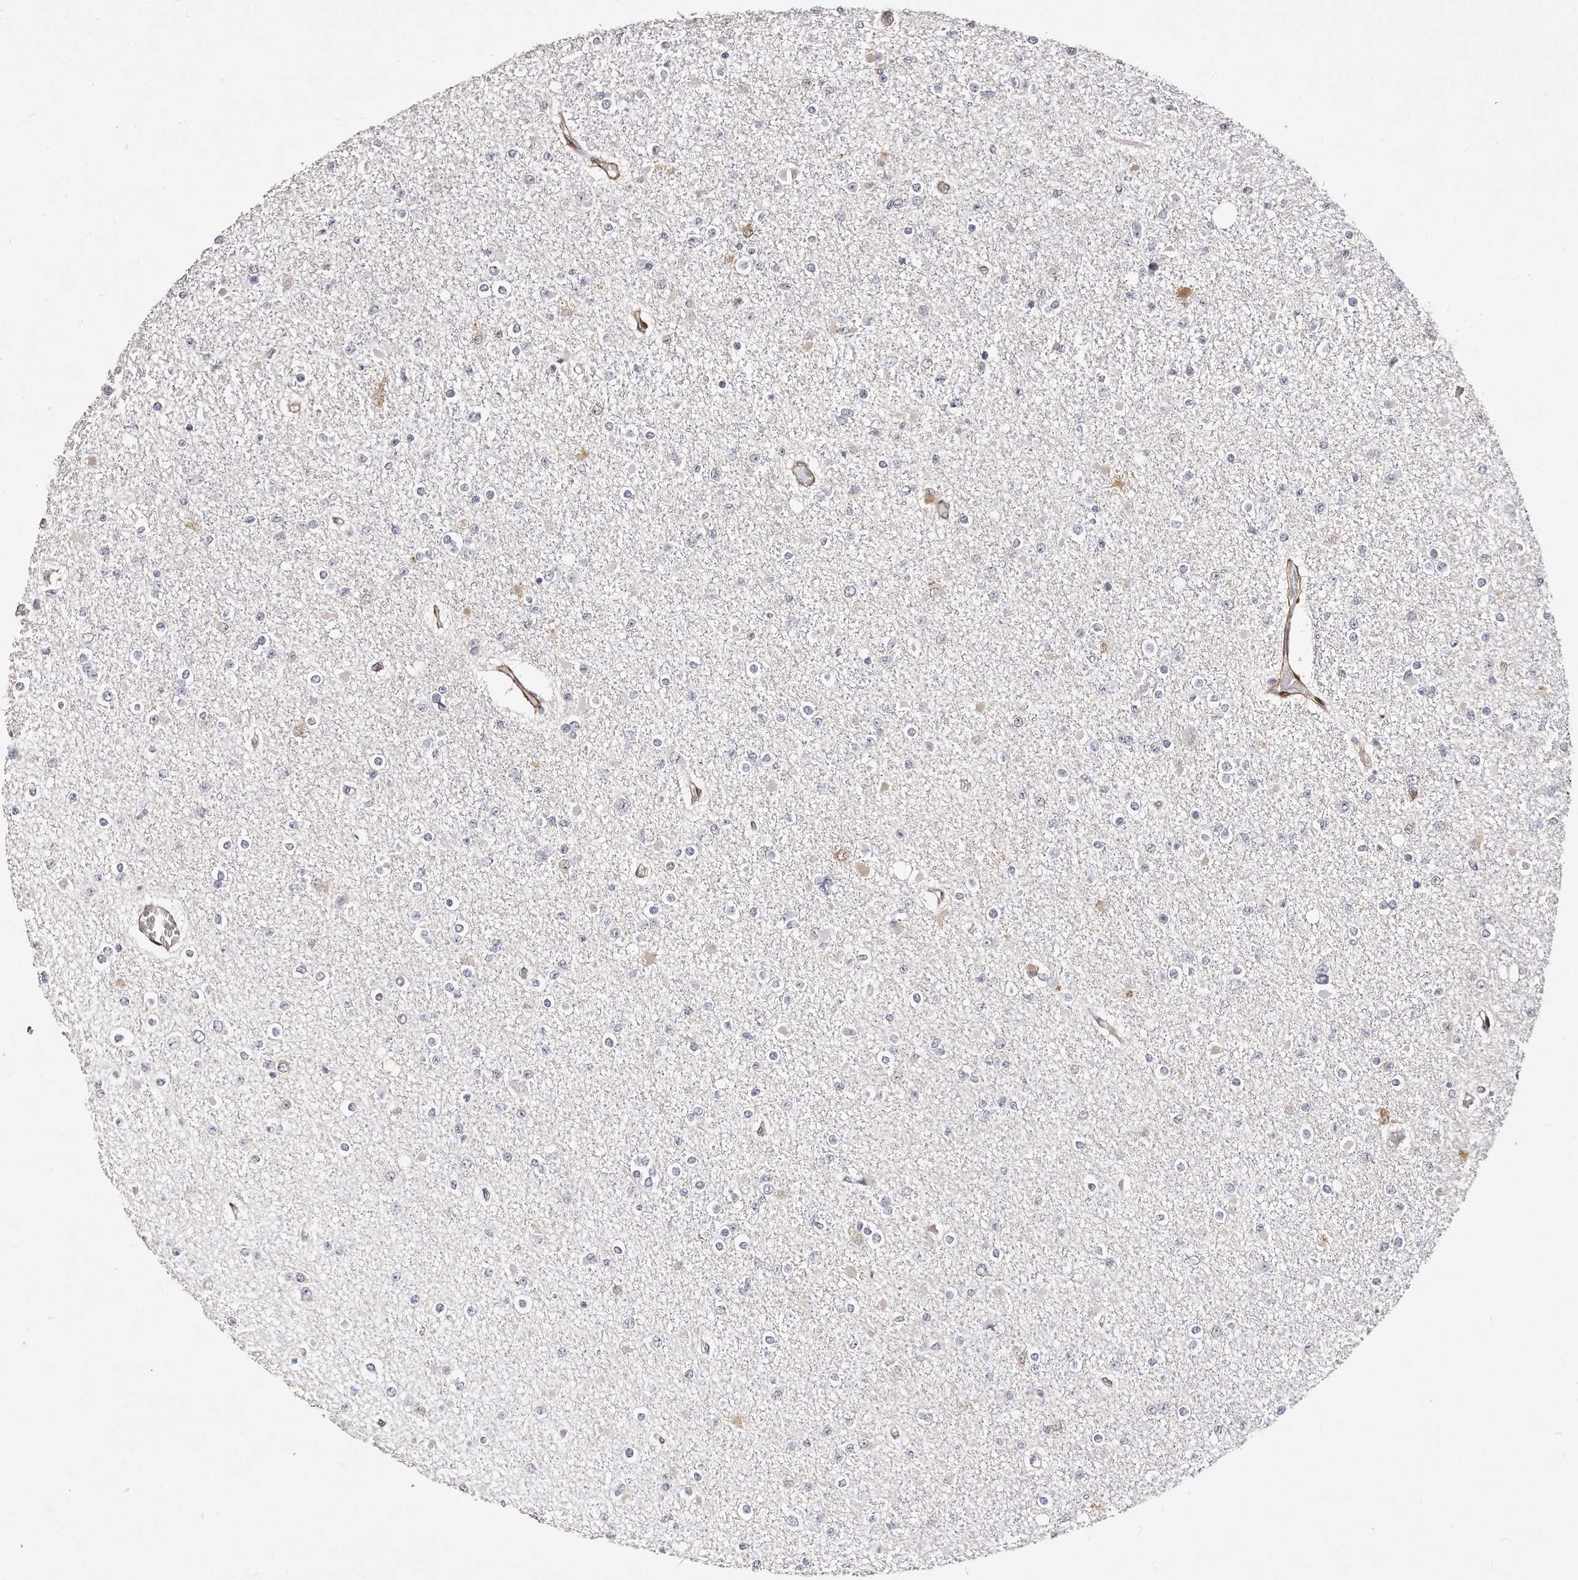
{"staining": {"intensity": "negative", "quantity": "none", "location": "none"}, "tissue": "glioma", "cell_type": "Tumor cells", "image_type": "cancer", "snomed": [{"axis": "morphology", "description": "Glioma, malignant, Low grade"}, {"axis": "topography", "description": "Brain"}], "caption": "This is a photomicrograph of immunohistochemistry (IHC) staining of malignant low-grade glioma, which shows no staining in tumor cells.", "gene": "LMOD1", "patient": {"sex": "female", "age": 22}}